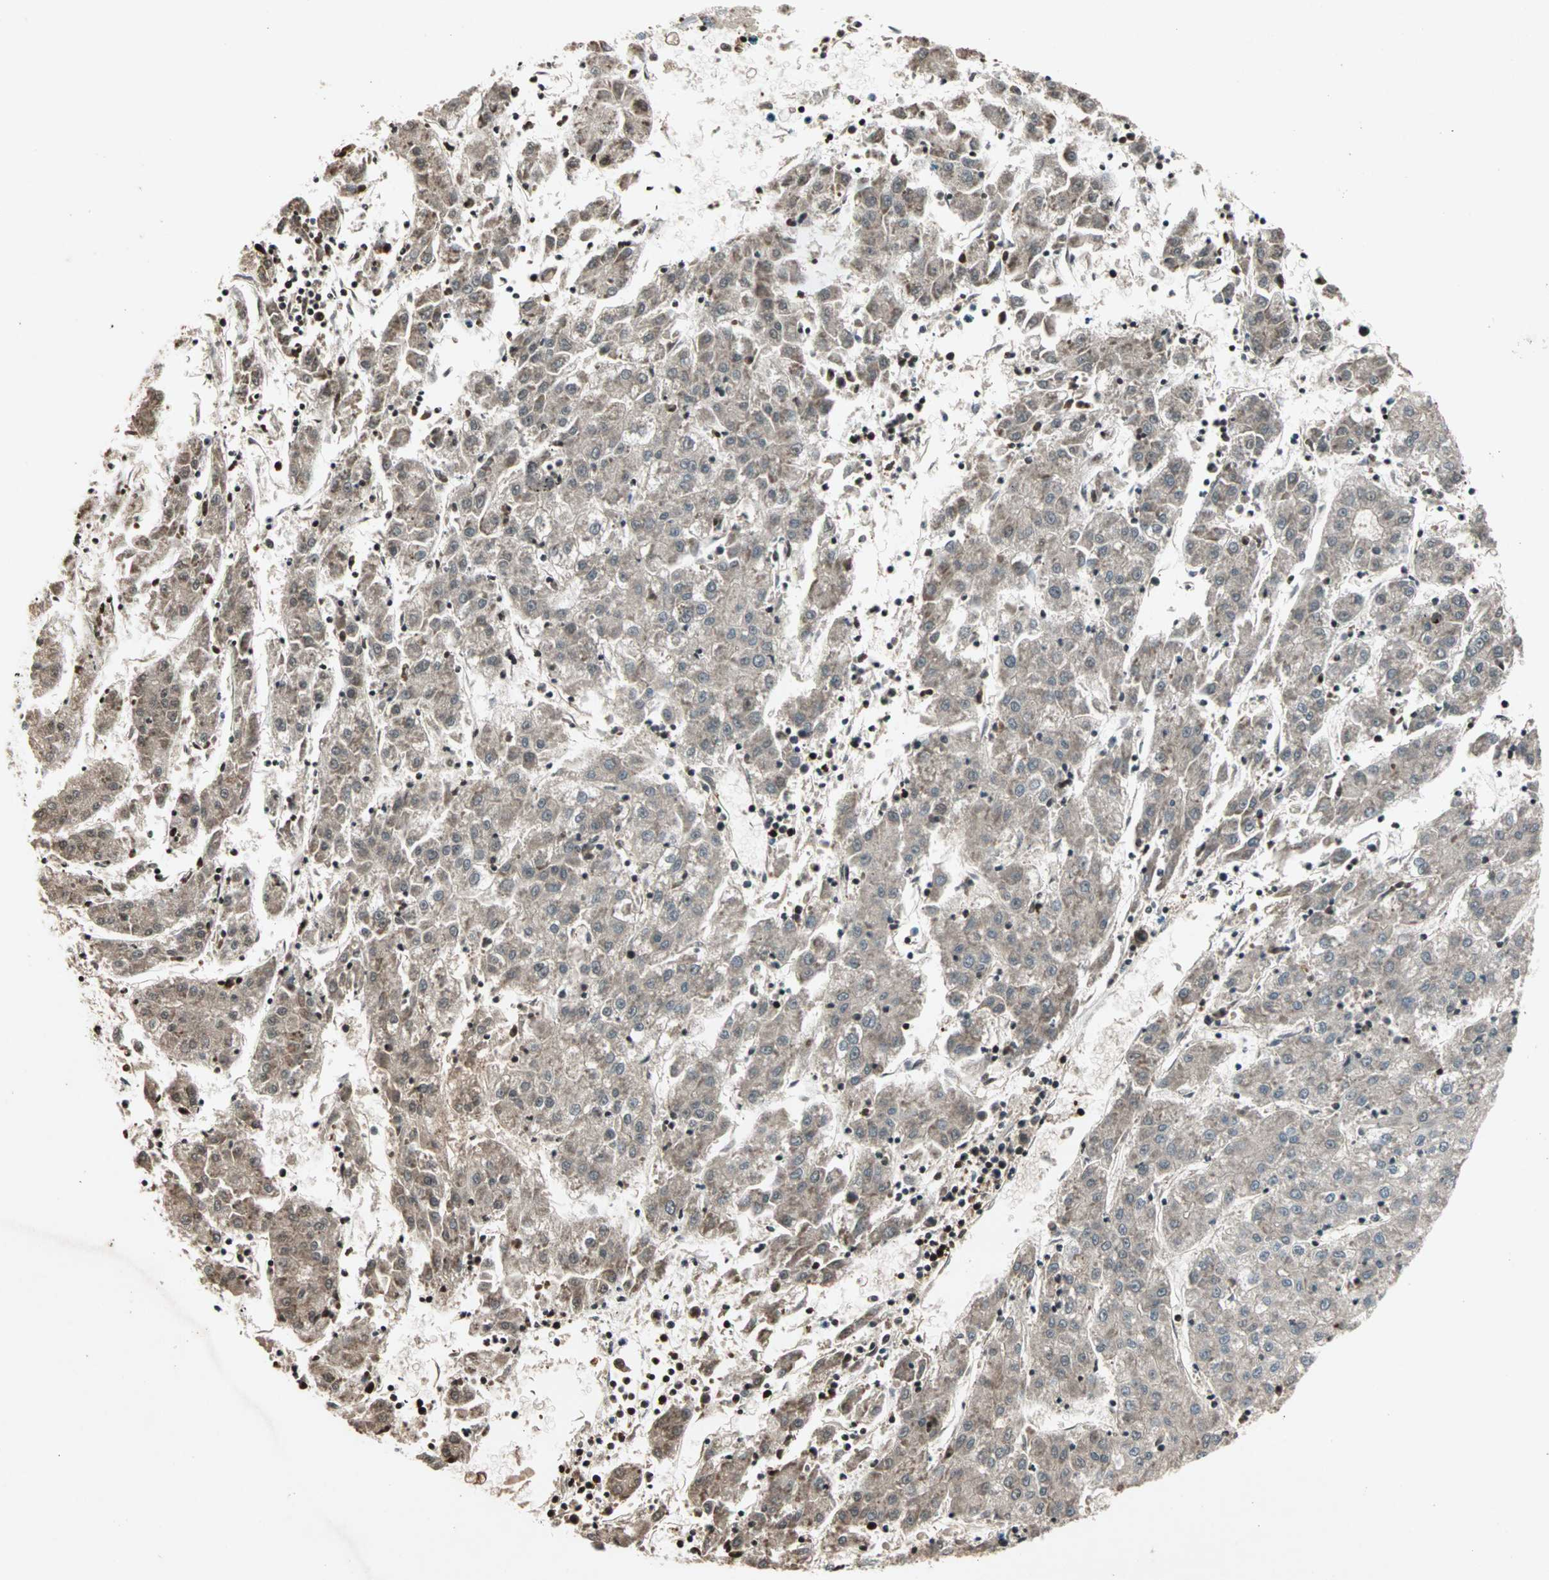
{"staining": {"intensity": "weak", "quantity": "<25%", "location": "cytoplasmic/membranous"}, "tissue": "liver cancer", "cell_type": "Tumor cells", "image_type": "cancer", "snomed": [{"axis": "morphology", "description": "Carcinoma, Hepatocellular, NOS"}, {"axis": "topography", "description": "Liver"}], "caption": "High magnification brightfield microscopy of liver cancer stained with DAB (3,3'-diaminobenzidine) (brown) and counterstained with hematoxylin (blue): tumor cells show no significant positivity. The staining was performed using DAB to visualize the protein expression in brown, while the nuclei were stained in blue with hematoxylin (Magnification: 20x).", "gene": "RTL6", "patient": {"sex": "male", "age": 72}}